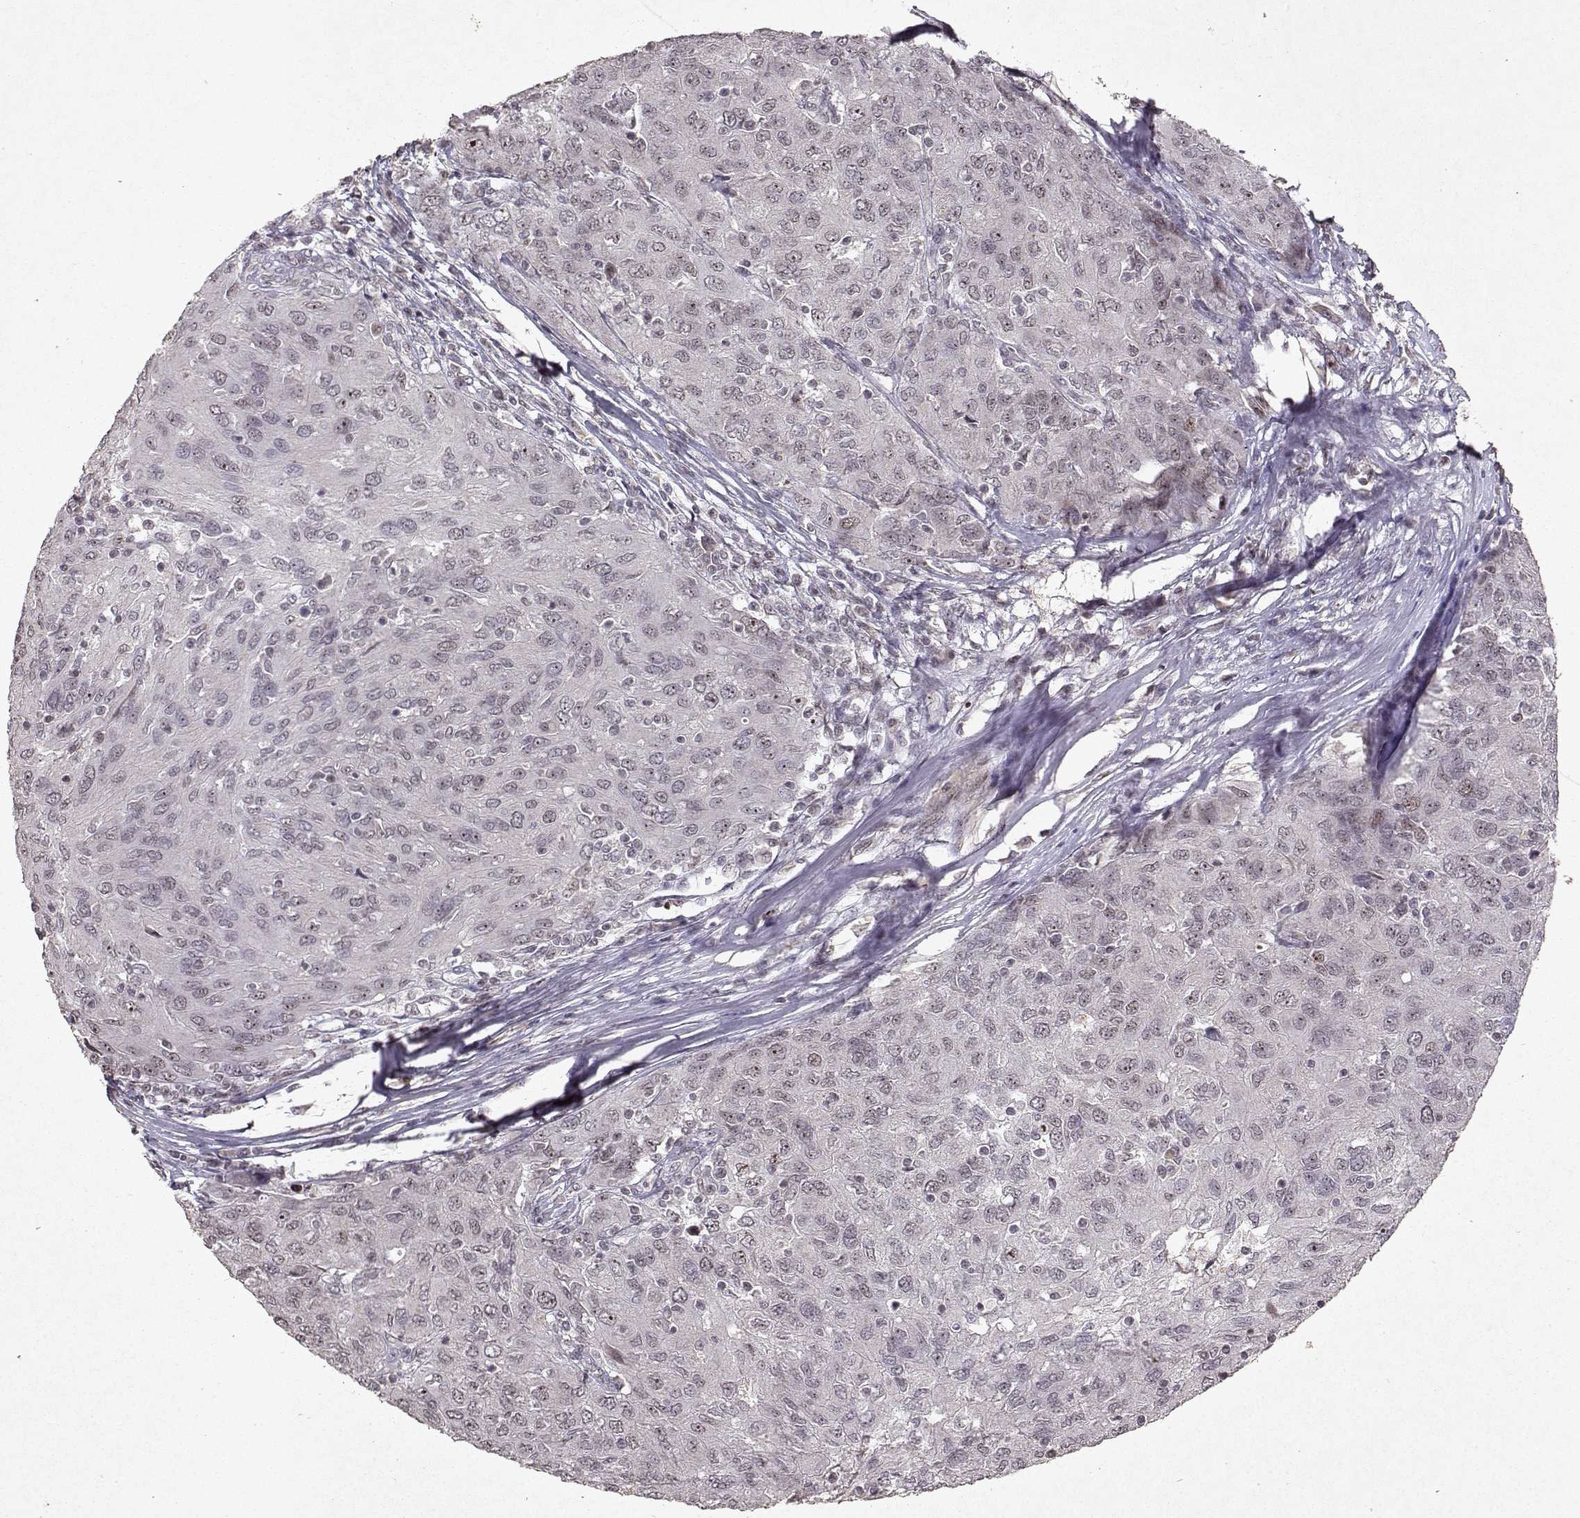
{"staining": {"intensity": "moderate", "quantity": "<25%", "location": "nuclear"}, "tissue": "ovarian cancer", "cell_type": "Tumor cells", "image_type": "cancer", "snomed": [{"axis": "morphology", "description": "Carcinoma, endometroid"}, {"axis": "topography", "description": "Ovary"}], "caption": "Protein analysis of ovarian endometroid carcinoma tissue displays moderate nuclear expression in approximately <25% of tumor cells.", "gene": "DDX56", "patient": {"sex": "female", "age": 50}}